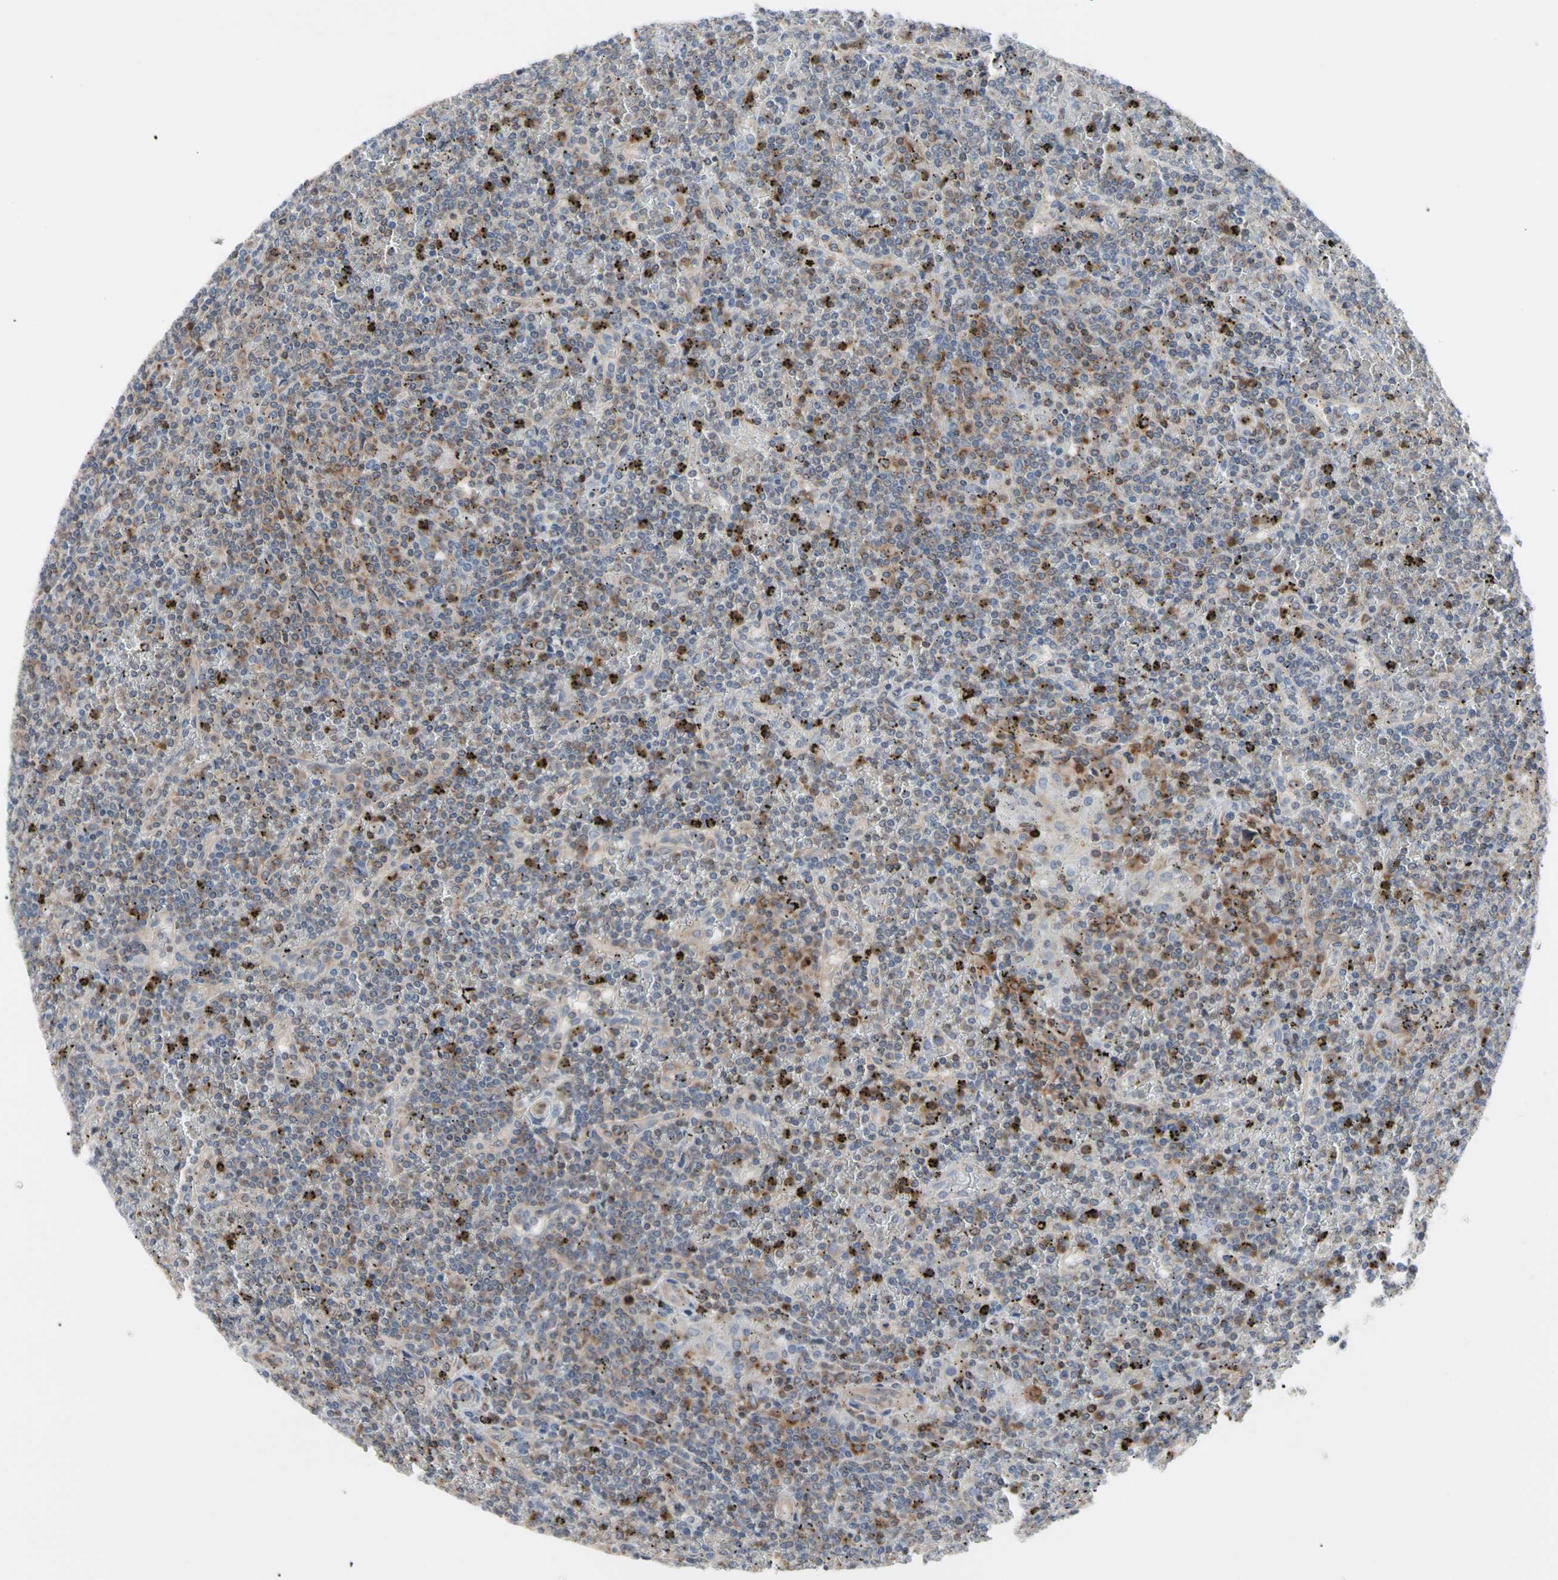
{"staining": {"intensity": "weak", "quantity": "25%-75%", "location": "cytoplasmic/membranous"}, "tissue": "lymphoma", "cell_type": "Tumor cells", "image_type": "cancer", "snomed": [{"axis": "morphology", "description": "Malignant lymphoma, non-Hodgkin's type, Low grade"}, {"axis": "topography", "description": "Spleen"}], "caption": "Lymphoma tissue displays weak cytoplasmic/membranous expression in about 25%-75% of tumor cells, visualized by immunohistochemistry. The staining was performed using DAB (3,3'-diaminobenzidine), with brown indicating positive protein expression. Nuclei are stained blue with hematoxylin.", "gene": "MCL1", "patient": {"sex": "female", "age": 19}}